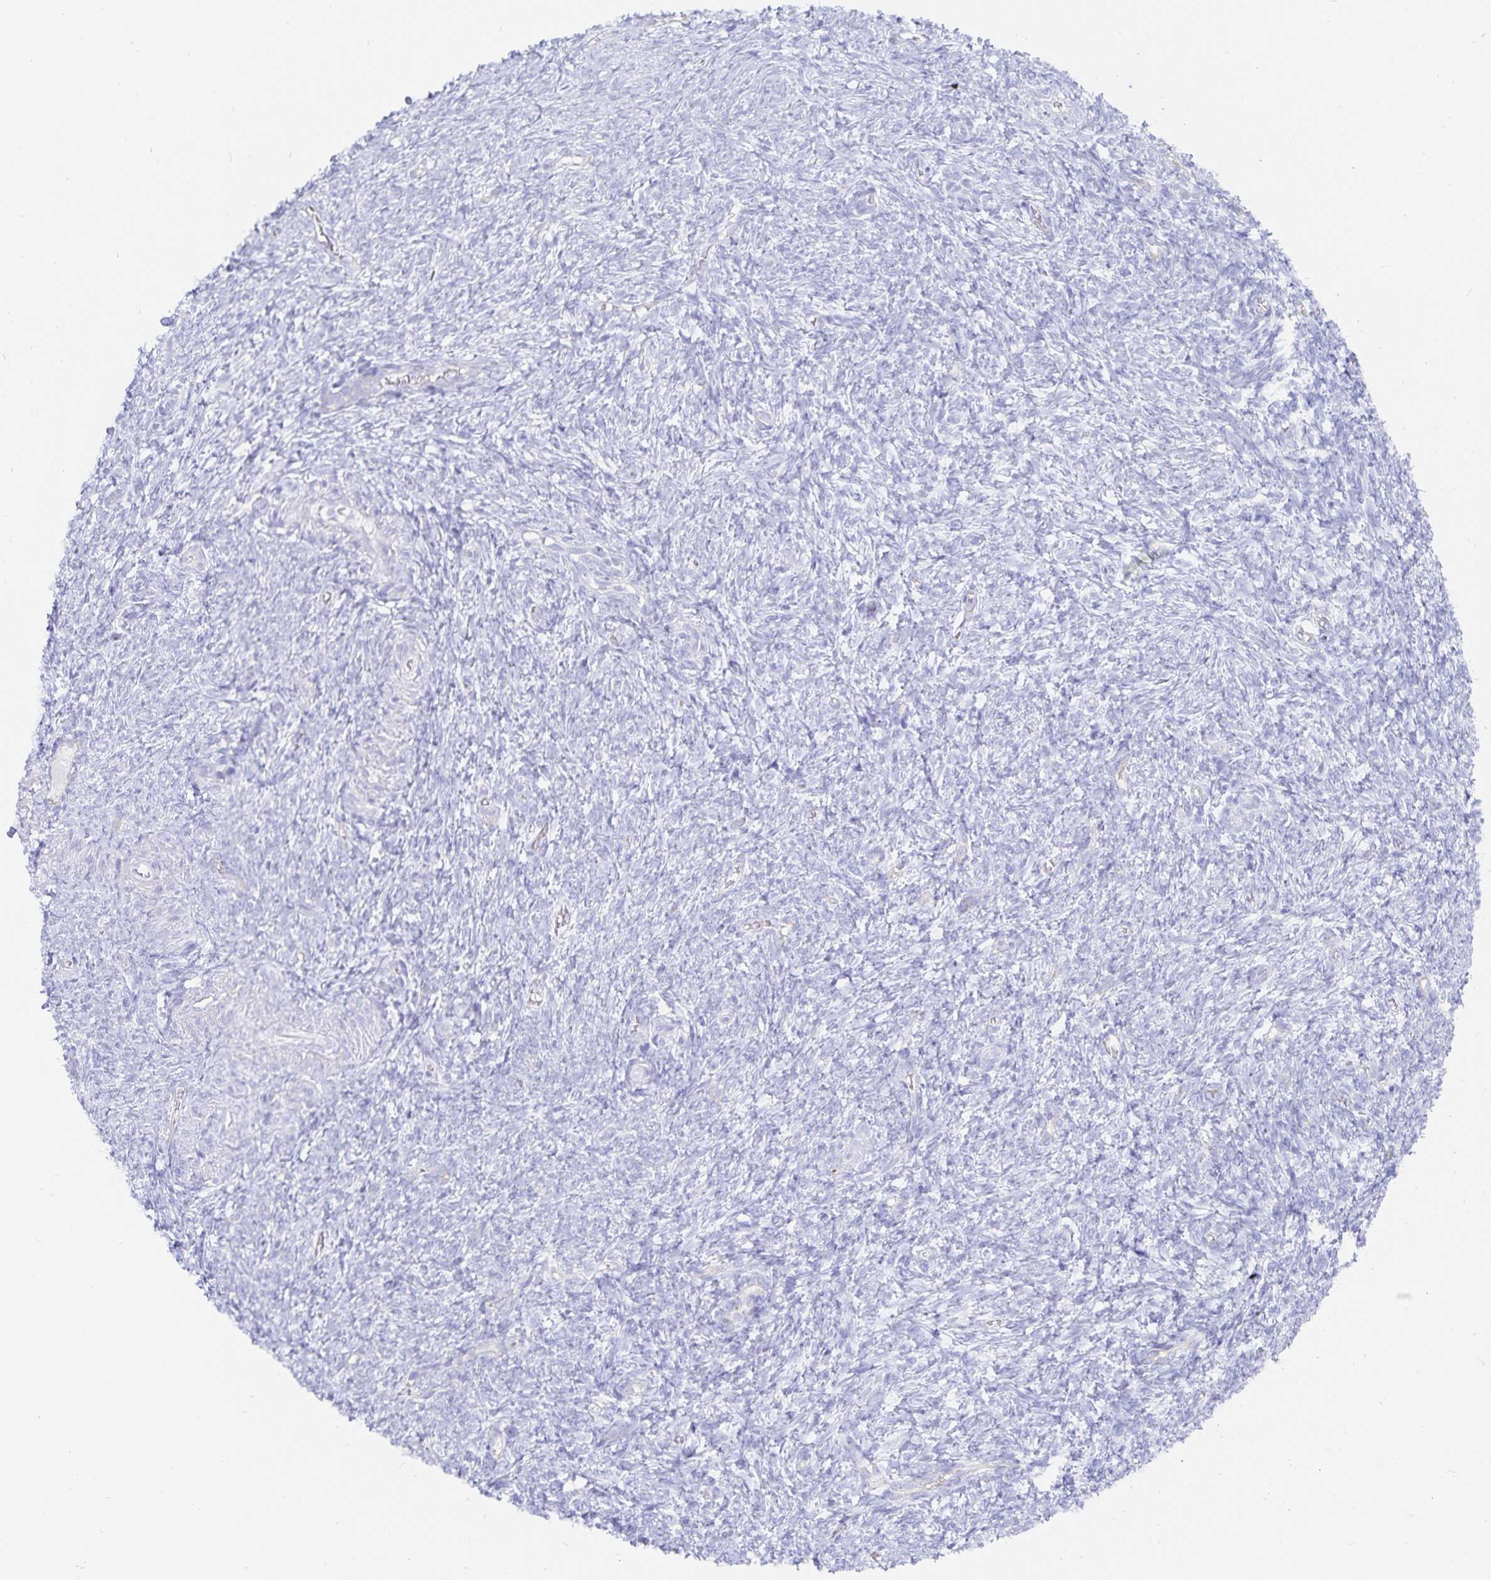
{"staining": {"intensity": "negative", "quantity": "none", "location": "none"}, "tissue": "ovary", "cell_type": "Ovarian stroma cells", "image_type": "normal", "snomed": [{"axis": "morphology", "description": "Normal tissue, NOS"}, {"axis": "topography", "description": "Ovary"}], "caption": "High magnification brightfield microscopy of benign ovary stained with DAB (3,3'-diaminobenzidine) (brown) and counterstained with hematoxylin (blue): ovarian stroma cells show no significant expression.", "gene": "INSL5", "patient": {"sex": "female", "age": 39}}